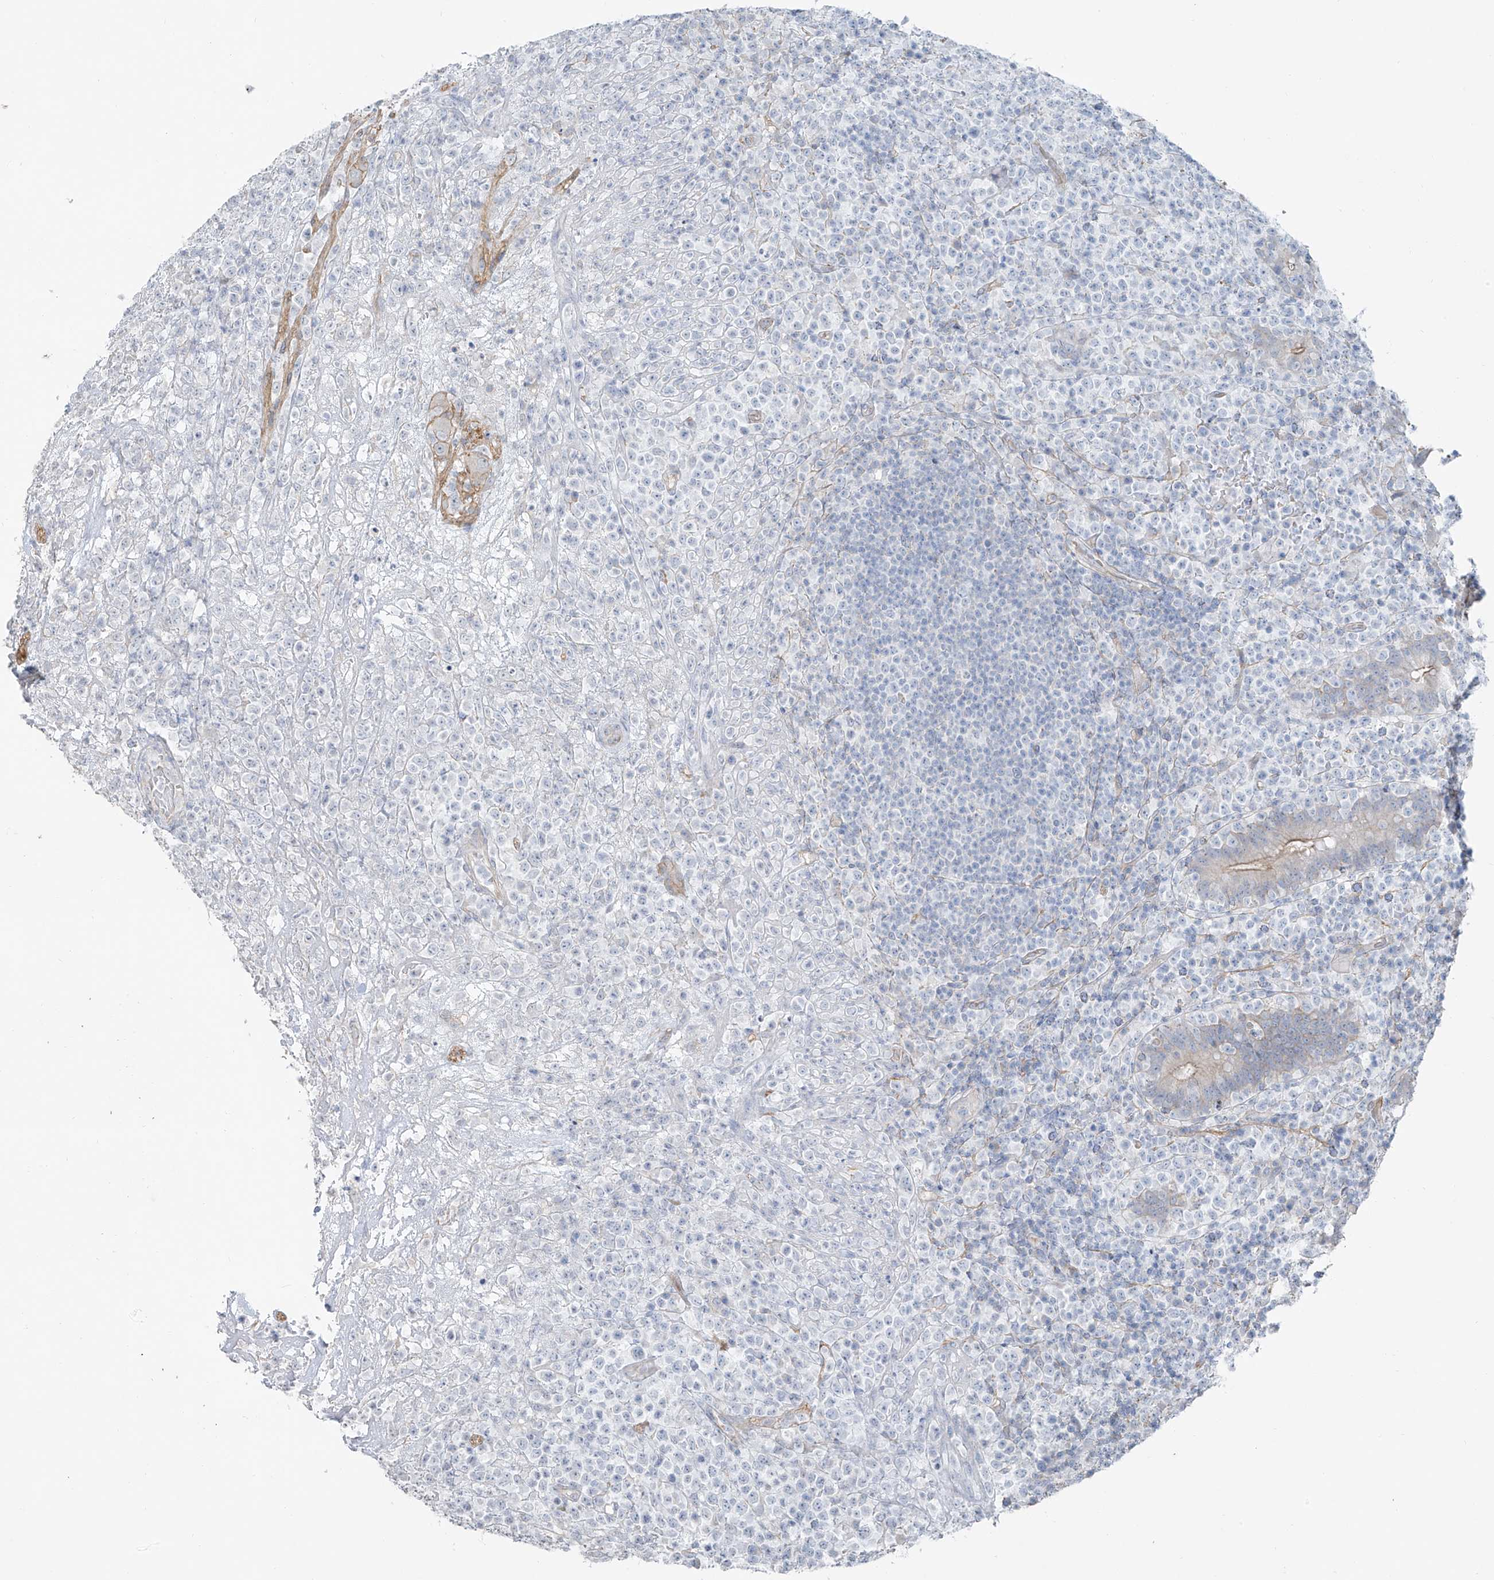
{"staining": {"intensity": "negative", "quantity": "none", "location": "none"}, "tissue": "lymphoma", "cell_type": "Tumor cells", "image_type": "cancer", "snomed": [{"axis": "morphology", "description": "Malignant lymphoma, non-Hodgkin's type, High grade"}, {"axis": "topography", "description": "Colon"}], "caption": "This micrograph is of malignant lymphoma, non-Hodgkin's type (high-grade) stained with IHC to label a protein in brown with the nuclei are counter-stained blue. There is no positivity in tumor cells. (IHC, brightfield microscopy, high magnification).", "gene": "TUBE1", "patient": {"sex": "female", "age": 53}}